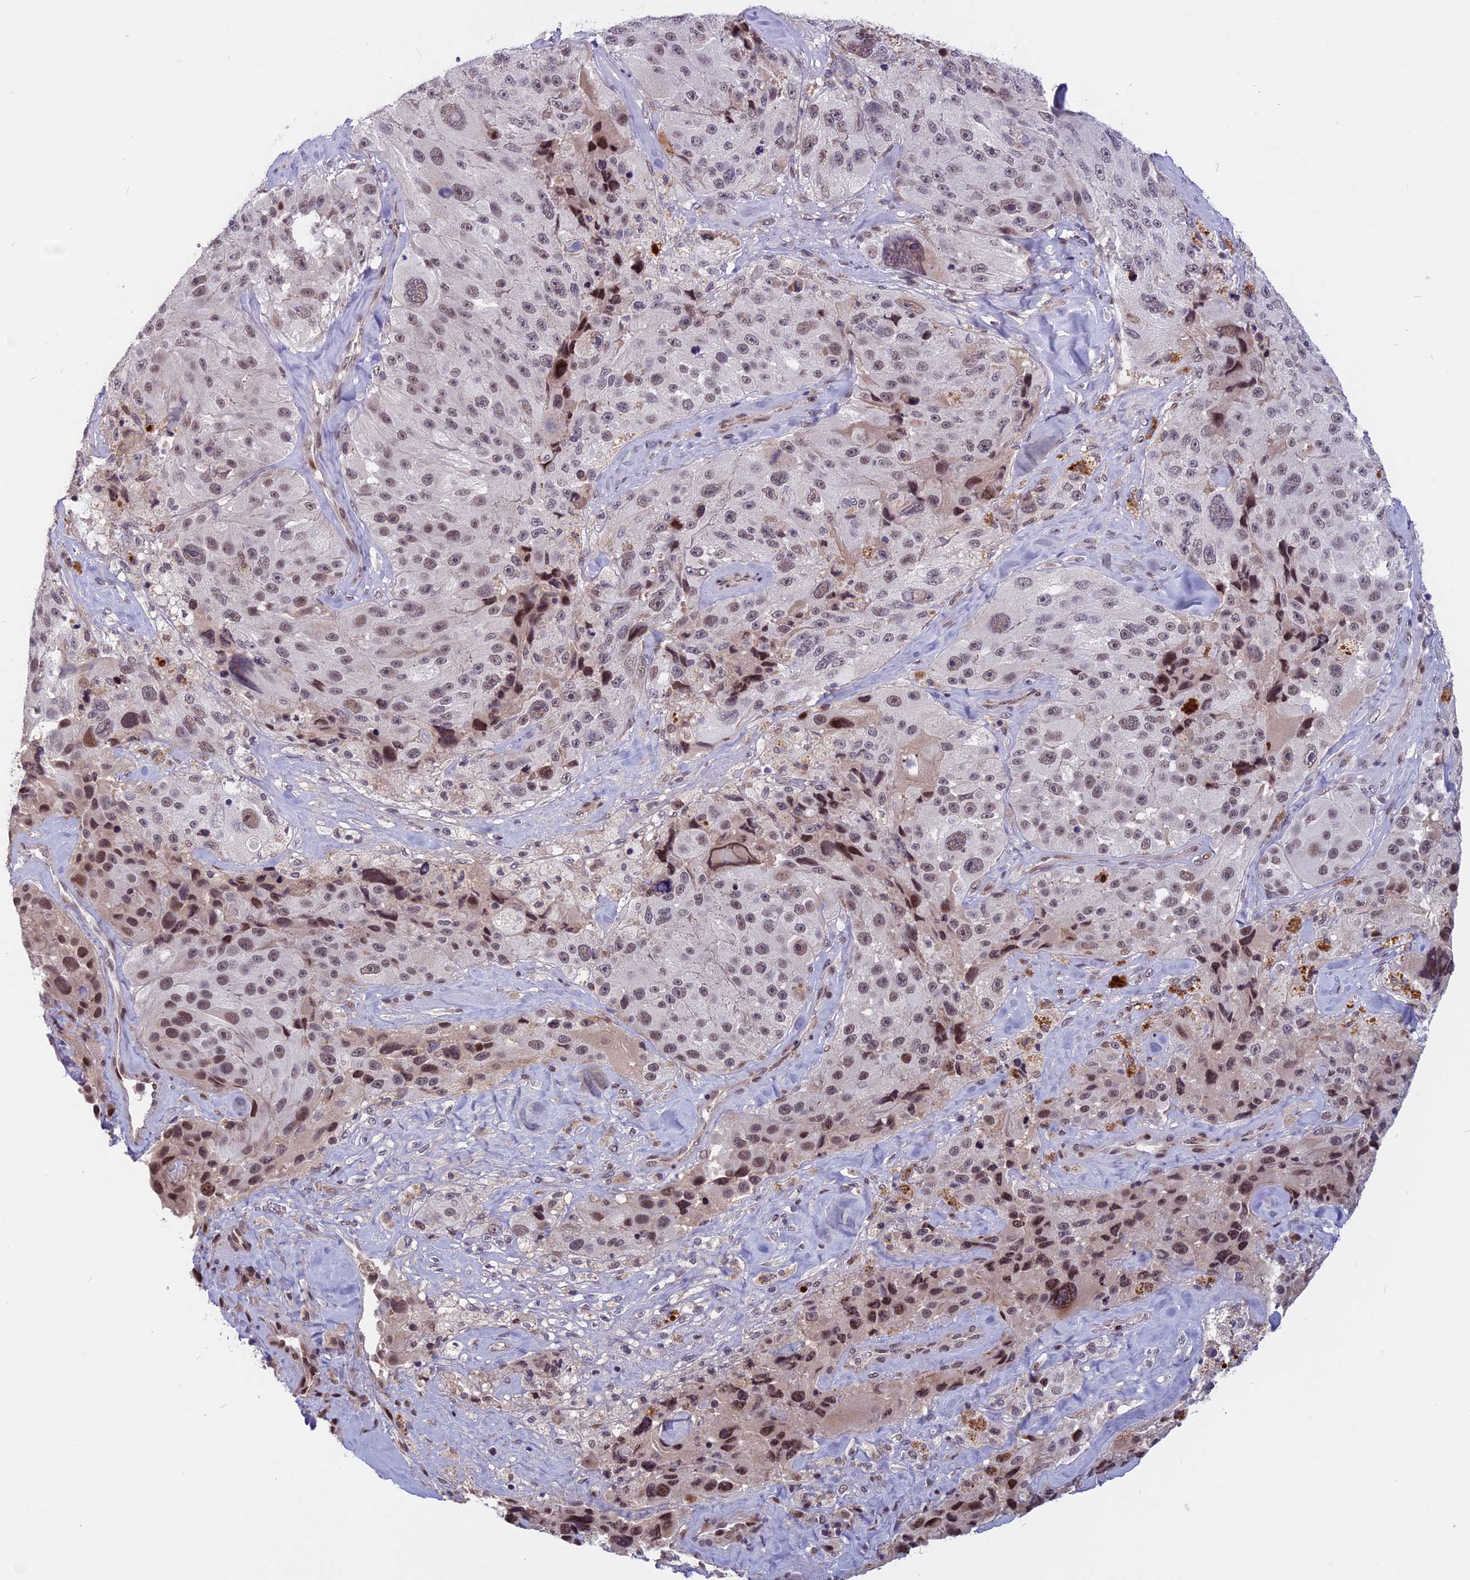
{"staining": {"intensity": "moderate", "quantity": "25%-75%", "location": "nuclear"}, "tissue": "melanoma", "cell_type": "Tumor cells", "image_type": "cancer", "snomed": [{"axis": "morphology", "description": "Malignant melanoma, Metastatic site"}, {"axis": "topography", "description": "Lymph node"}], "caption": "Immunohistochemical staining of human melanoma reveals medium levels of moderate nuclear positivity in approximately 25%-75% of tumor cells. (DAB (3,3'-diaminobenzidine) IHC, brown staining for protein, blue staining for nuclei).", "gene": "CDC7", "patient": {"sex": "male", "age": 62}}